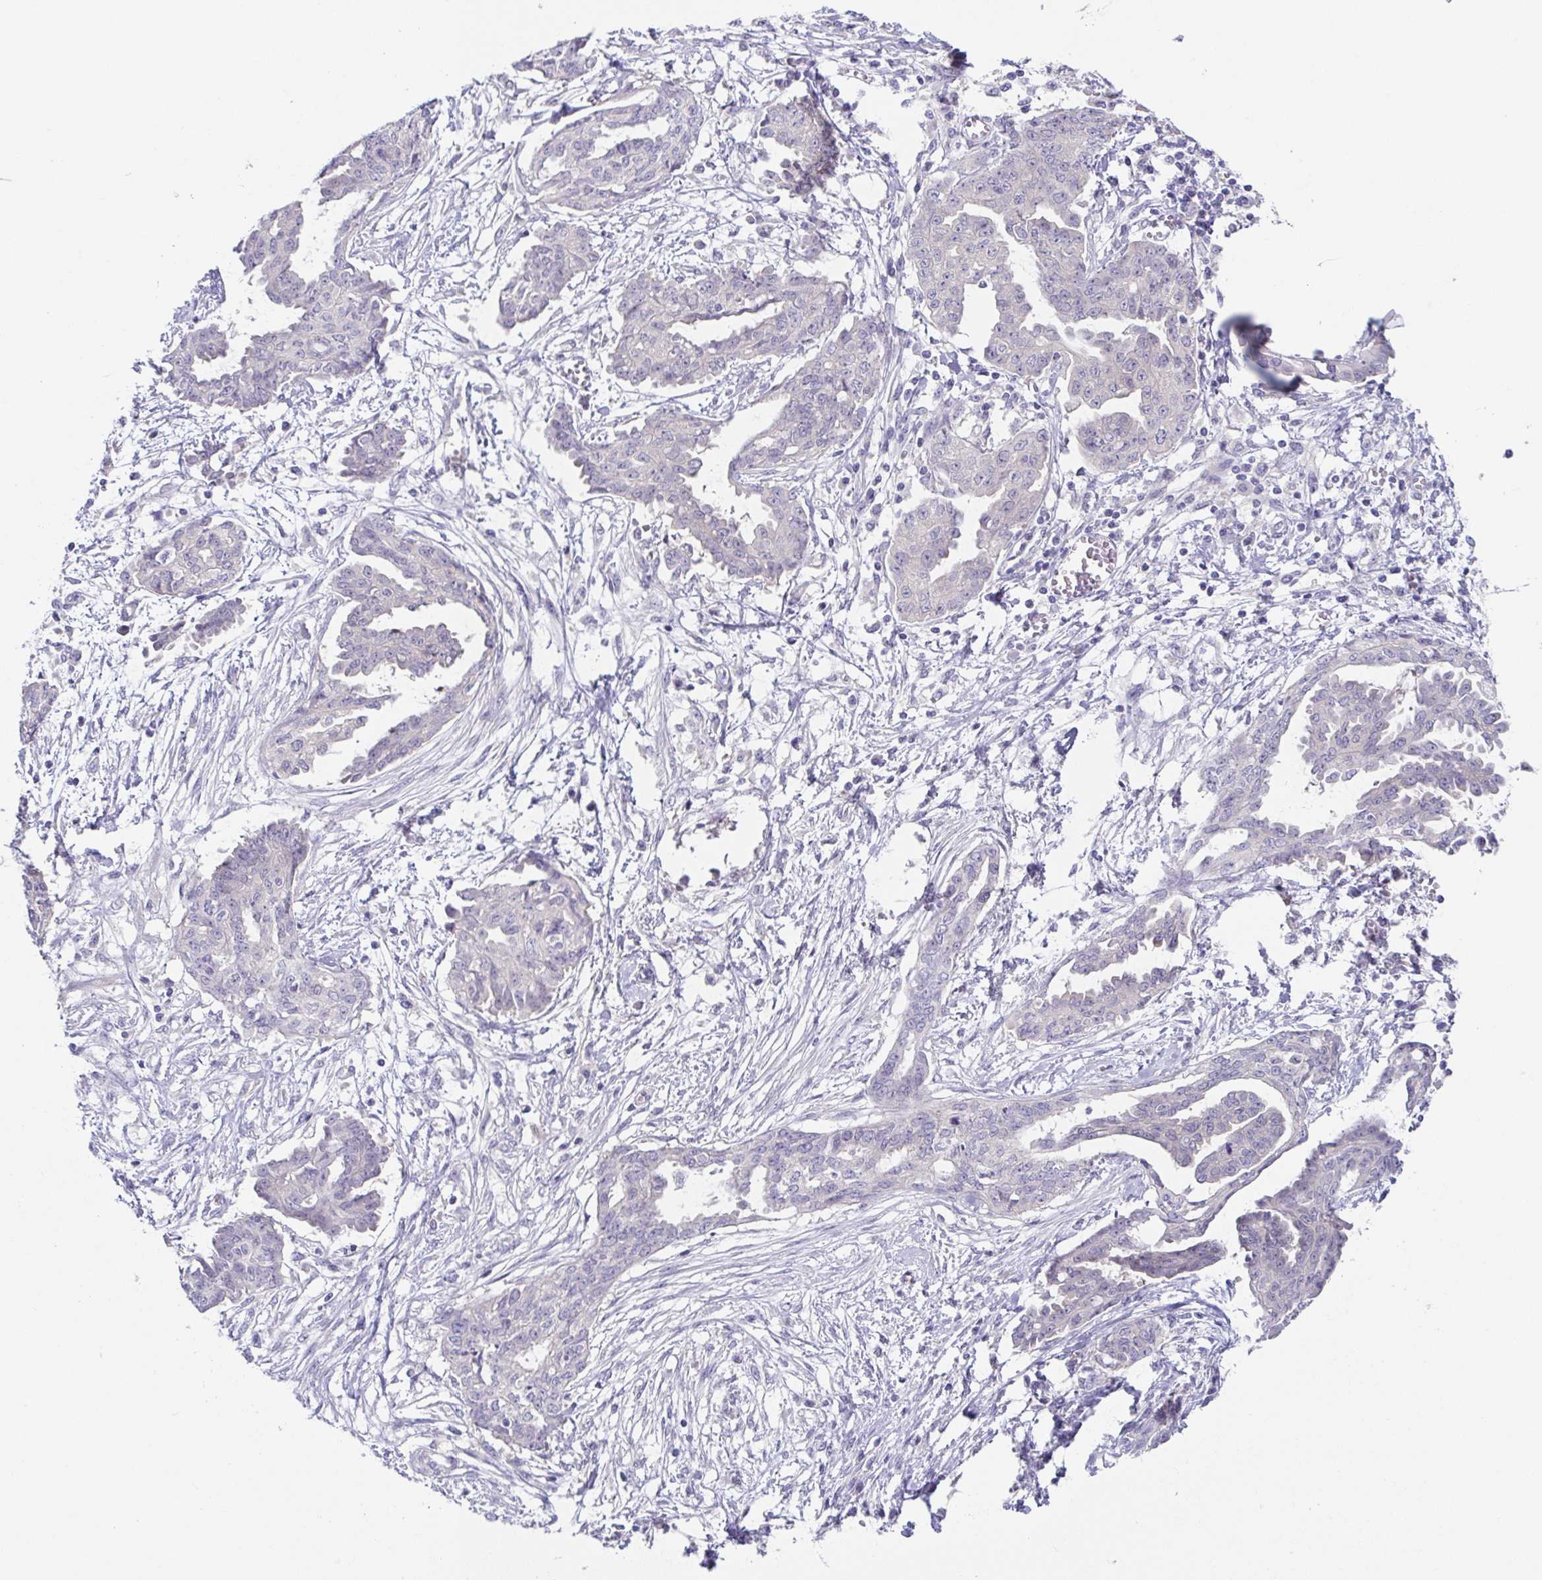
{"staining": {"intensity": "negative", "quantity": "none", "location": "none"}, "tissue": "ovarian cancer", "cell_type": "Tumor cells", "image_type": "cancer", "snomed": [{"axis": "morphology", "description": "Cystadenocarcinoma, serous, NOS"}, {"axis": "topography", "description": "Ovary"}], "caption": "Image shows no protein positivity in tumor cells of ovarian serous cystadenocarcinoma tissue.", "gene": "HTR2A", "patient": {"sex": "female", "age": 71}}